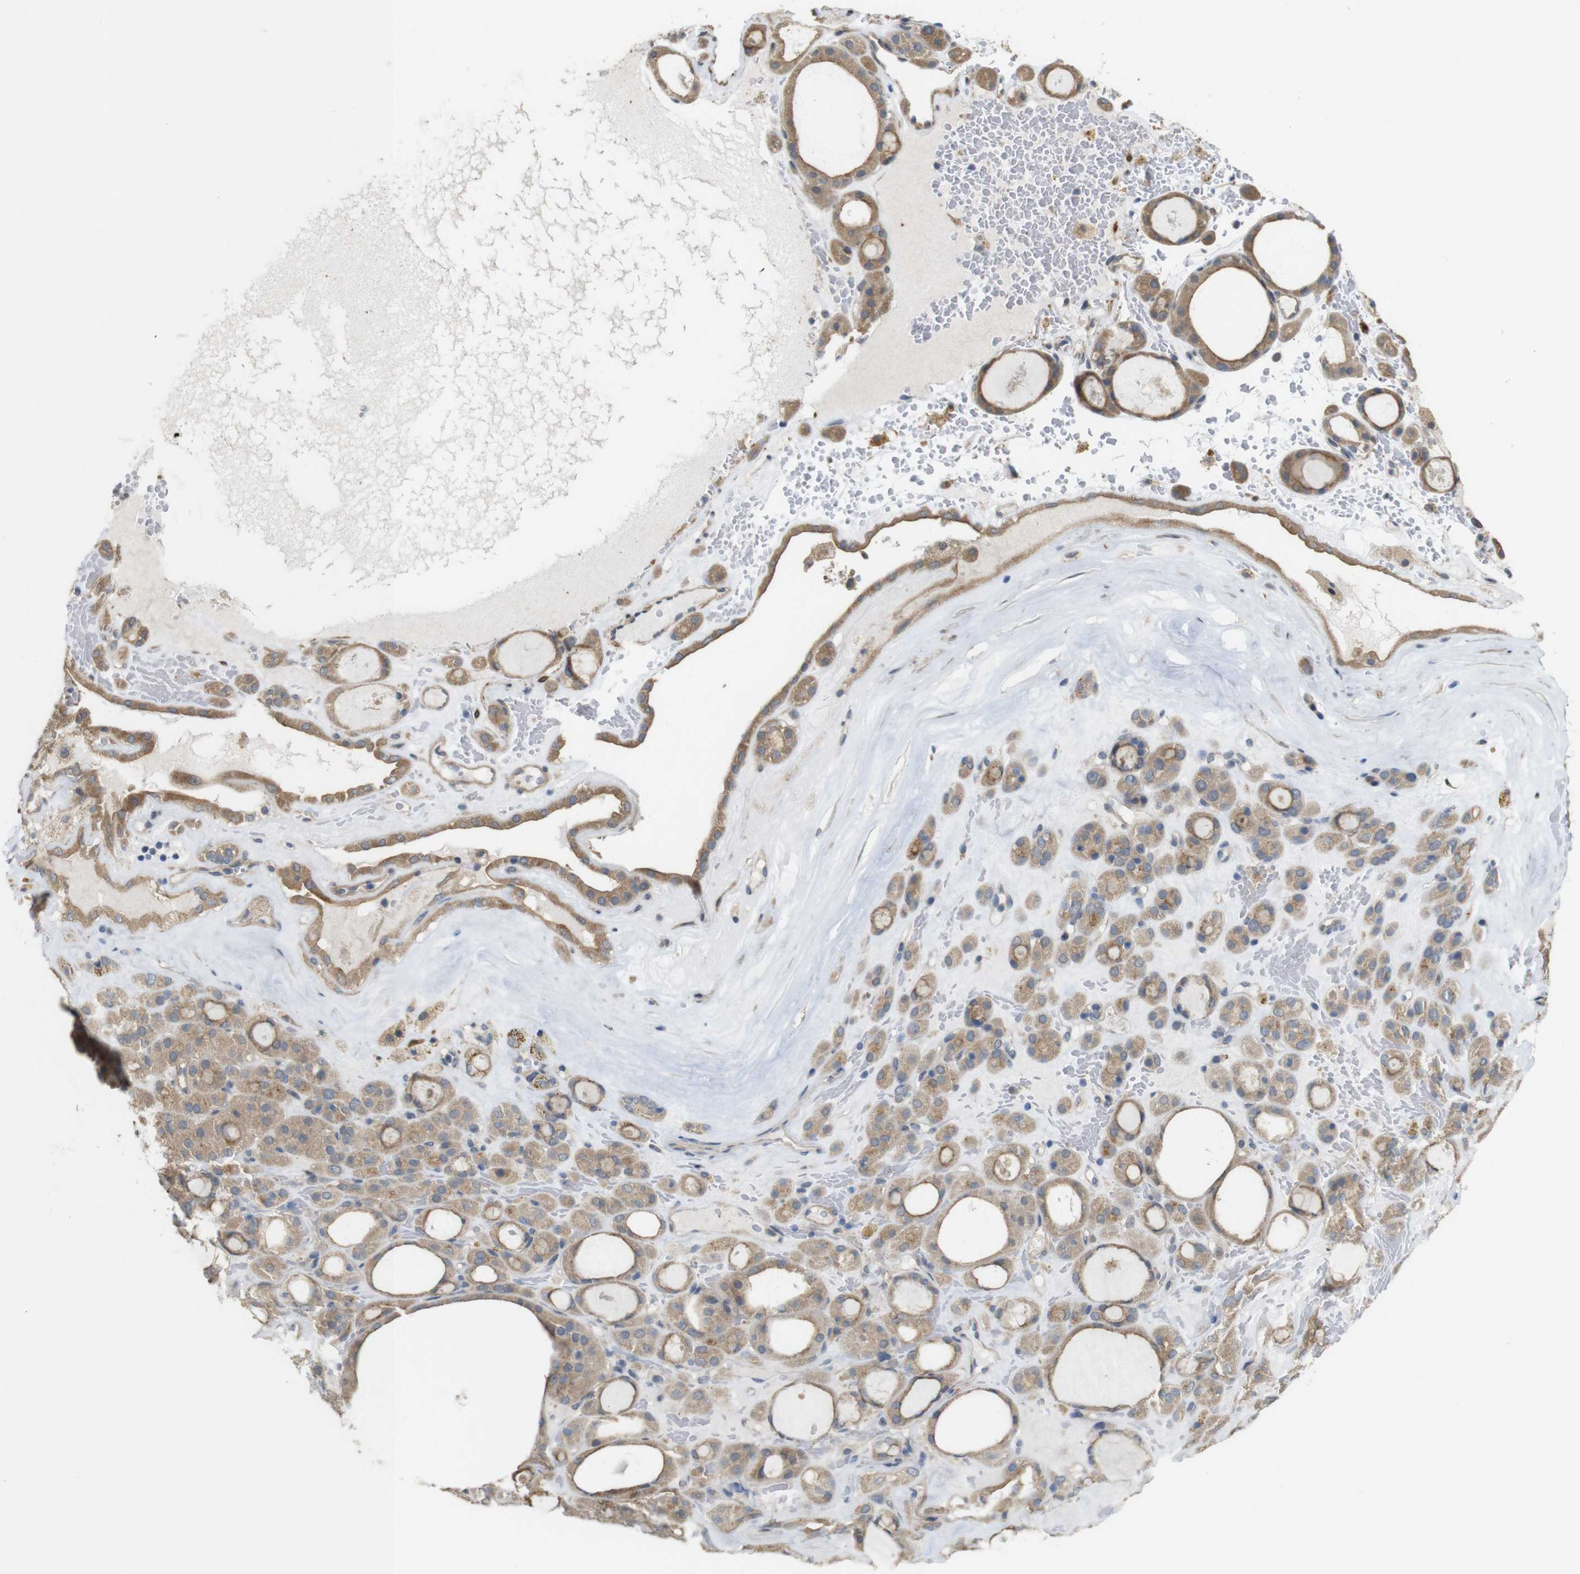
{"staining": {"intensity": "moderate", "quantity": ">75%", "location": "cytoplasmic/membranous"}, "tissue": "thyroid gland", "cell_type": "Glandular cells", "image_type": "normal", "snomed": [{"axis": "morphology", "description": "Normal tissue, NOS"}, {"axis": "morphology", "description": "Carcinoma, NOS"}, {"axis": "topography", "description": "Thyroid gland"}], "caption": "An image showing moderate cytoplasmic/membranous positivity in approximately >75% of glandular cells in normal thyroid gland, as visualized by brown immunohistochemical staining.", "gene": "CDC34", "patient": {"sex": "female", "age": 86}}